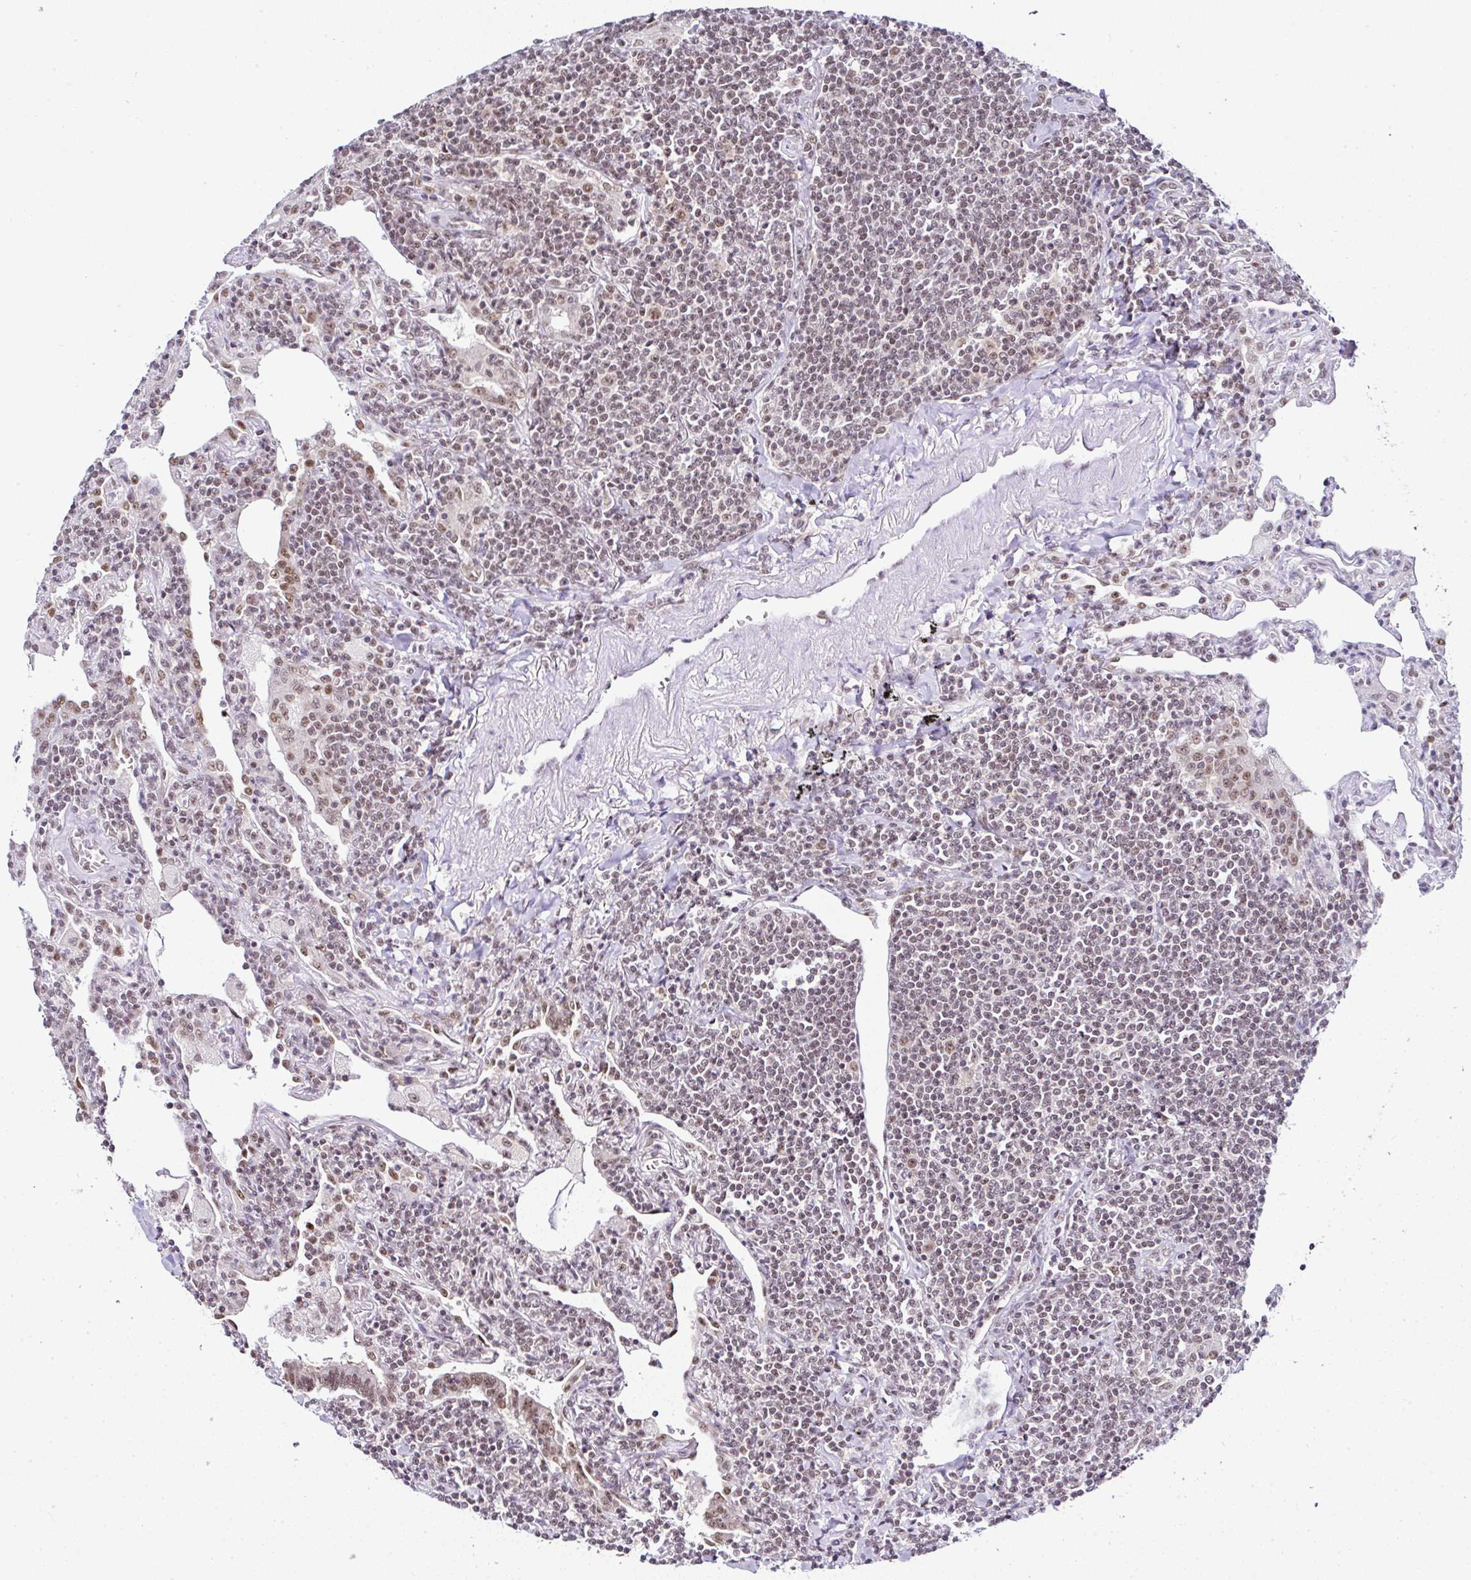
{"staining": {"intensity": "weak", "quantity": ">75%", "location": "nuclear"}, "tissue": "lymphoma", "cell_type": "Tumor cells", "image_type": "cancer", "snomed": [{"axis": "morphology", "description": "Malignant lymphoma, non-Hodgkin's type, Low grade"}, {"axis": "topography", "description": "Lung"}], "caption": "DAB (3,3'-diaminobenzidine) immunohistochemical staining of human malignant lymphoma, non-Hodgkin's type (low-grade) exhibits weak nuclear protein staining in about >75% of tumor cells.", "gene": "PTPN2", "patient": {"sex": "female", "age": 71}}